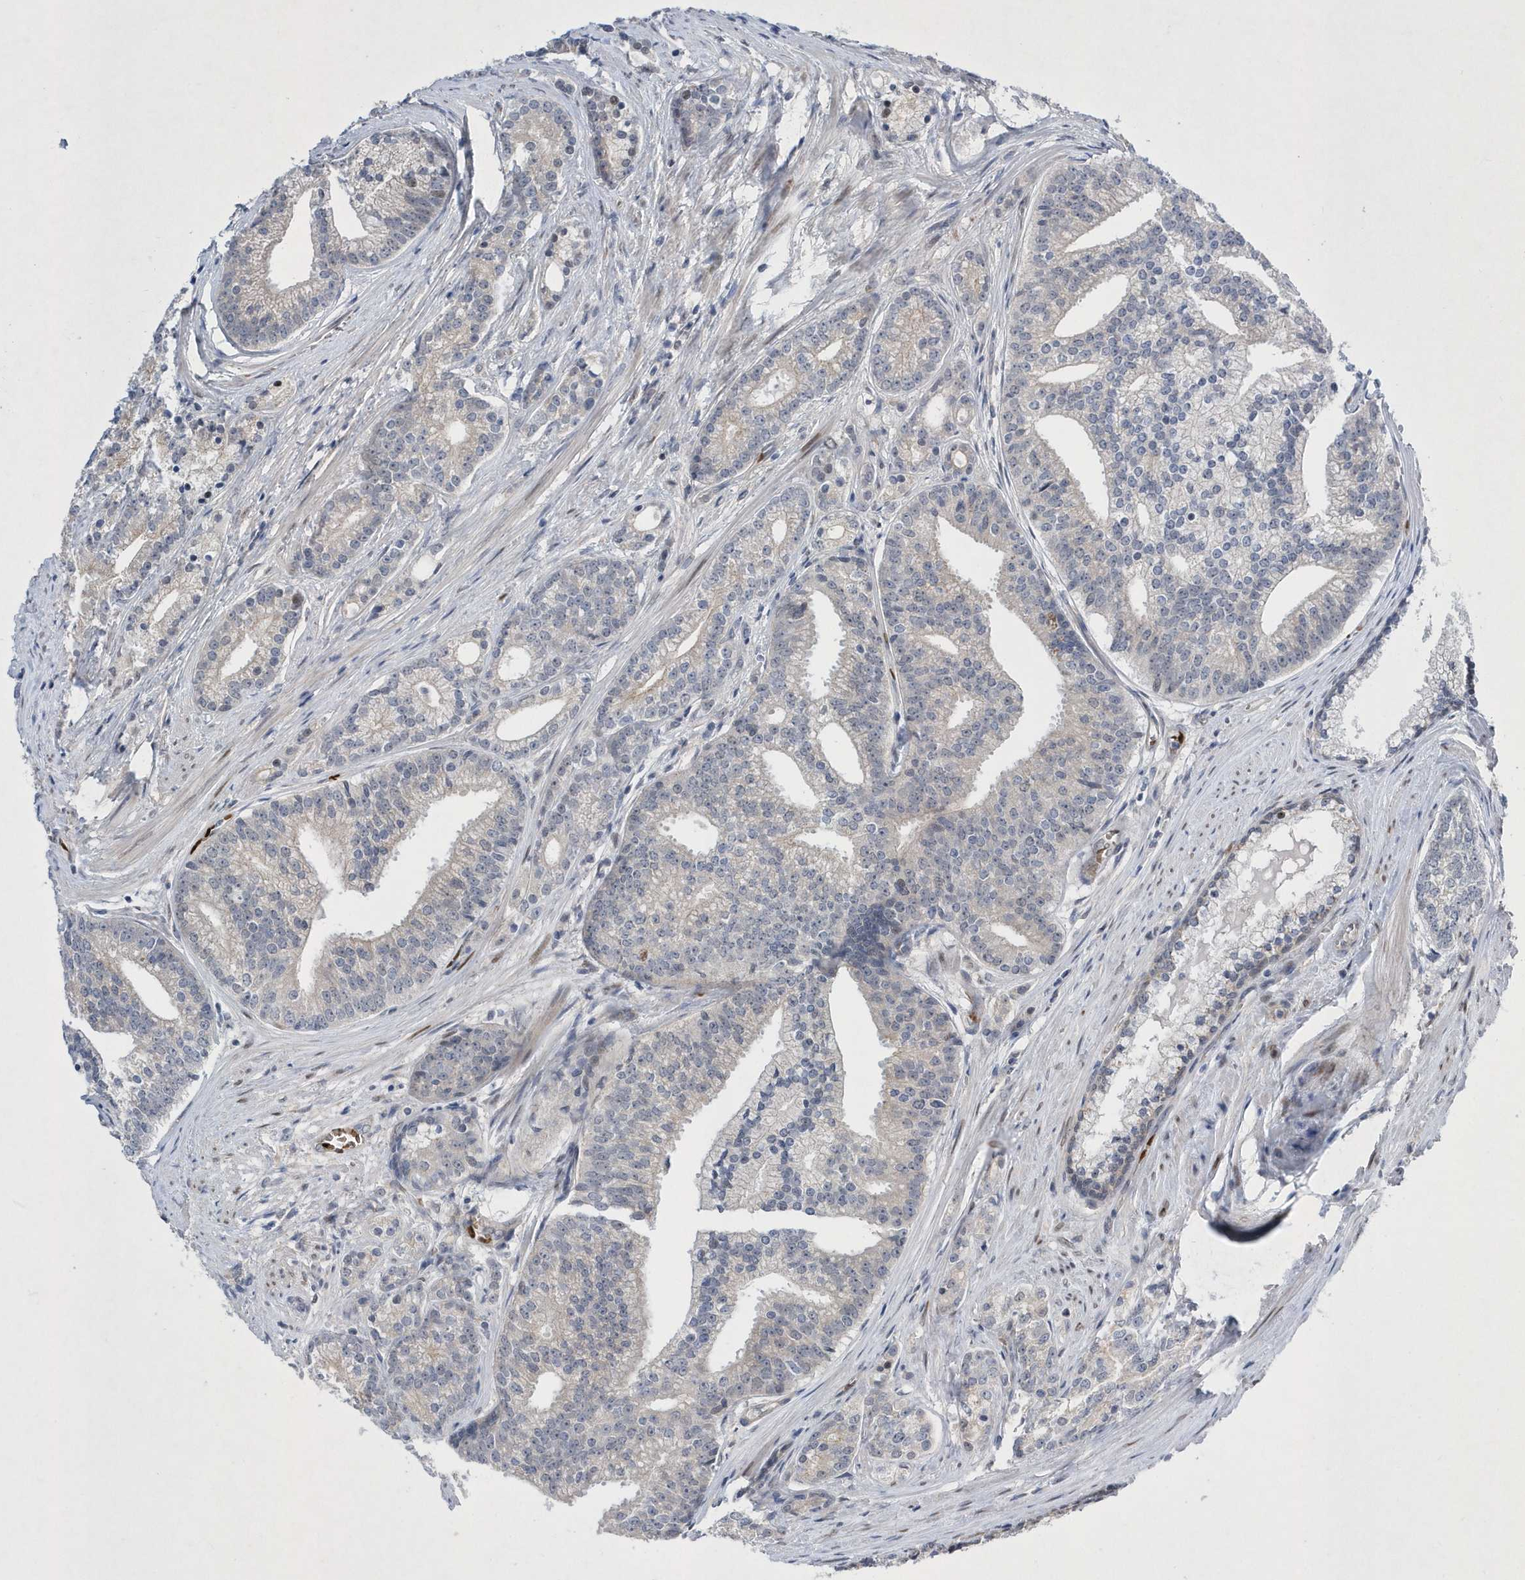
{"staining": {"intensity": "negative", "quantity": "none", "location": "none"}, "tissue": "prostate cancer", "cell_type": "Tumor cells", "image_type": "cancer", "snomed": [{"axis": "morphology", "description": "Adenocarcinoma, Low grade"}, {"axis": "topography", "description": "Prostate"}], "caption": "This is a image of IHC staining of adenocarcinoma (low-grade) (prostate), which shows no positivity in tumor cells.", "gene": "ZNF875", "patient": {"sex": "male", "age": 71}}